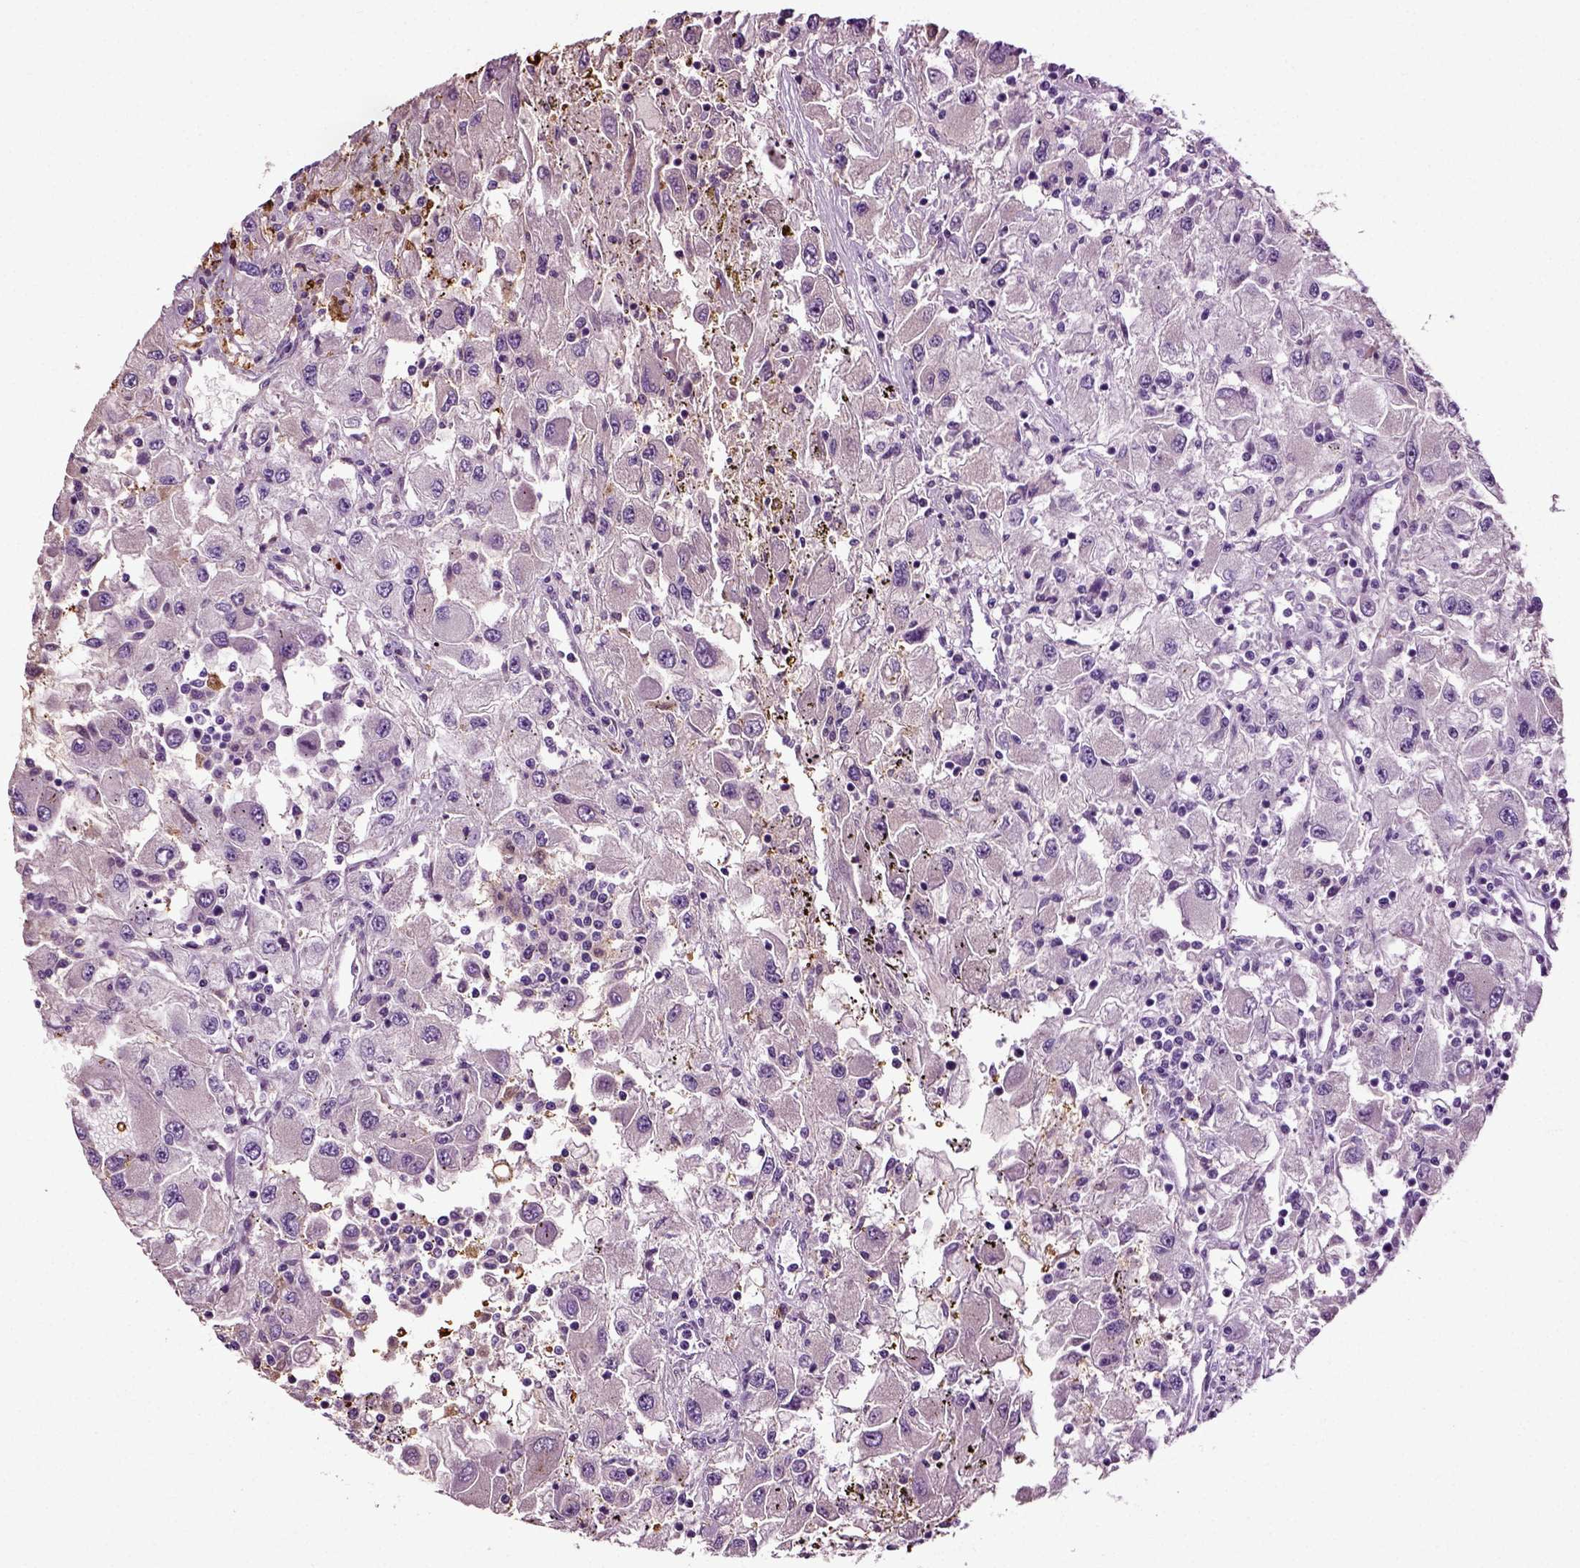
{"staining": {"intensity": "negative", "quantity": "none", "location": "none"}, "tissue": "renal cancer", "cell_type": "Tumor cells", "image_type": "cancer", "snomed": [{"axis": "morphology", "description": "Adenocarcinoma, NOS"}, {"axis": "topography", "description": "Kidney"}], "caption": "Adenocarcinoma (renal) stained for a protein using IHC reveals no positivity tumor cells.", "gene": "DNAH10", "patient": {"sex": "female", "age": 67}}